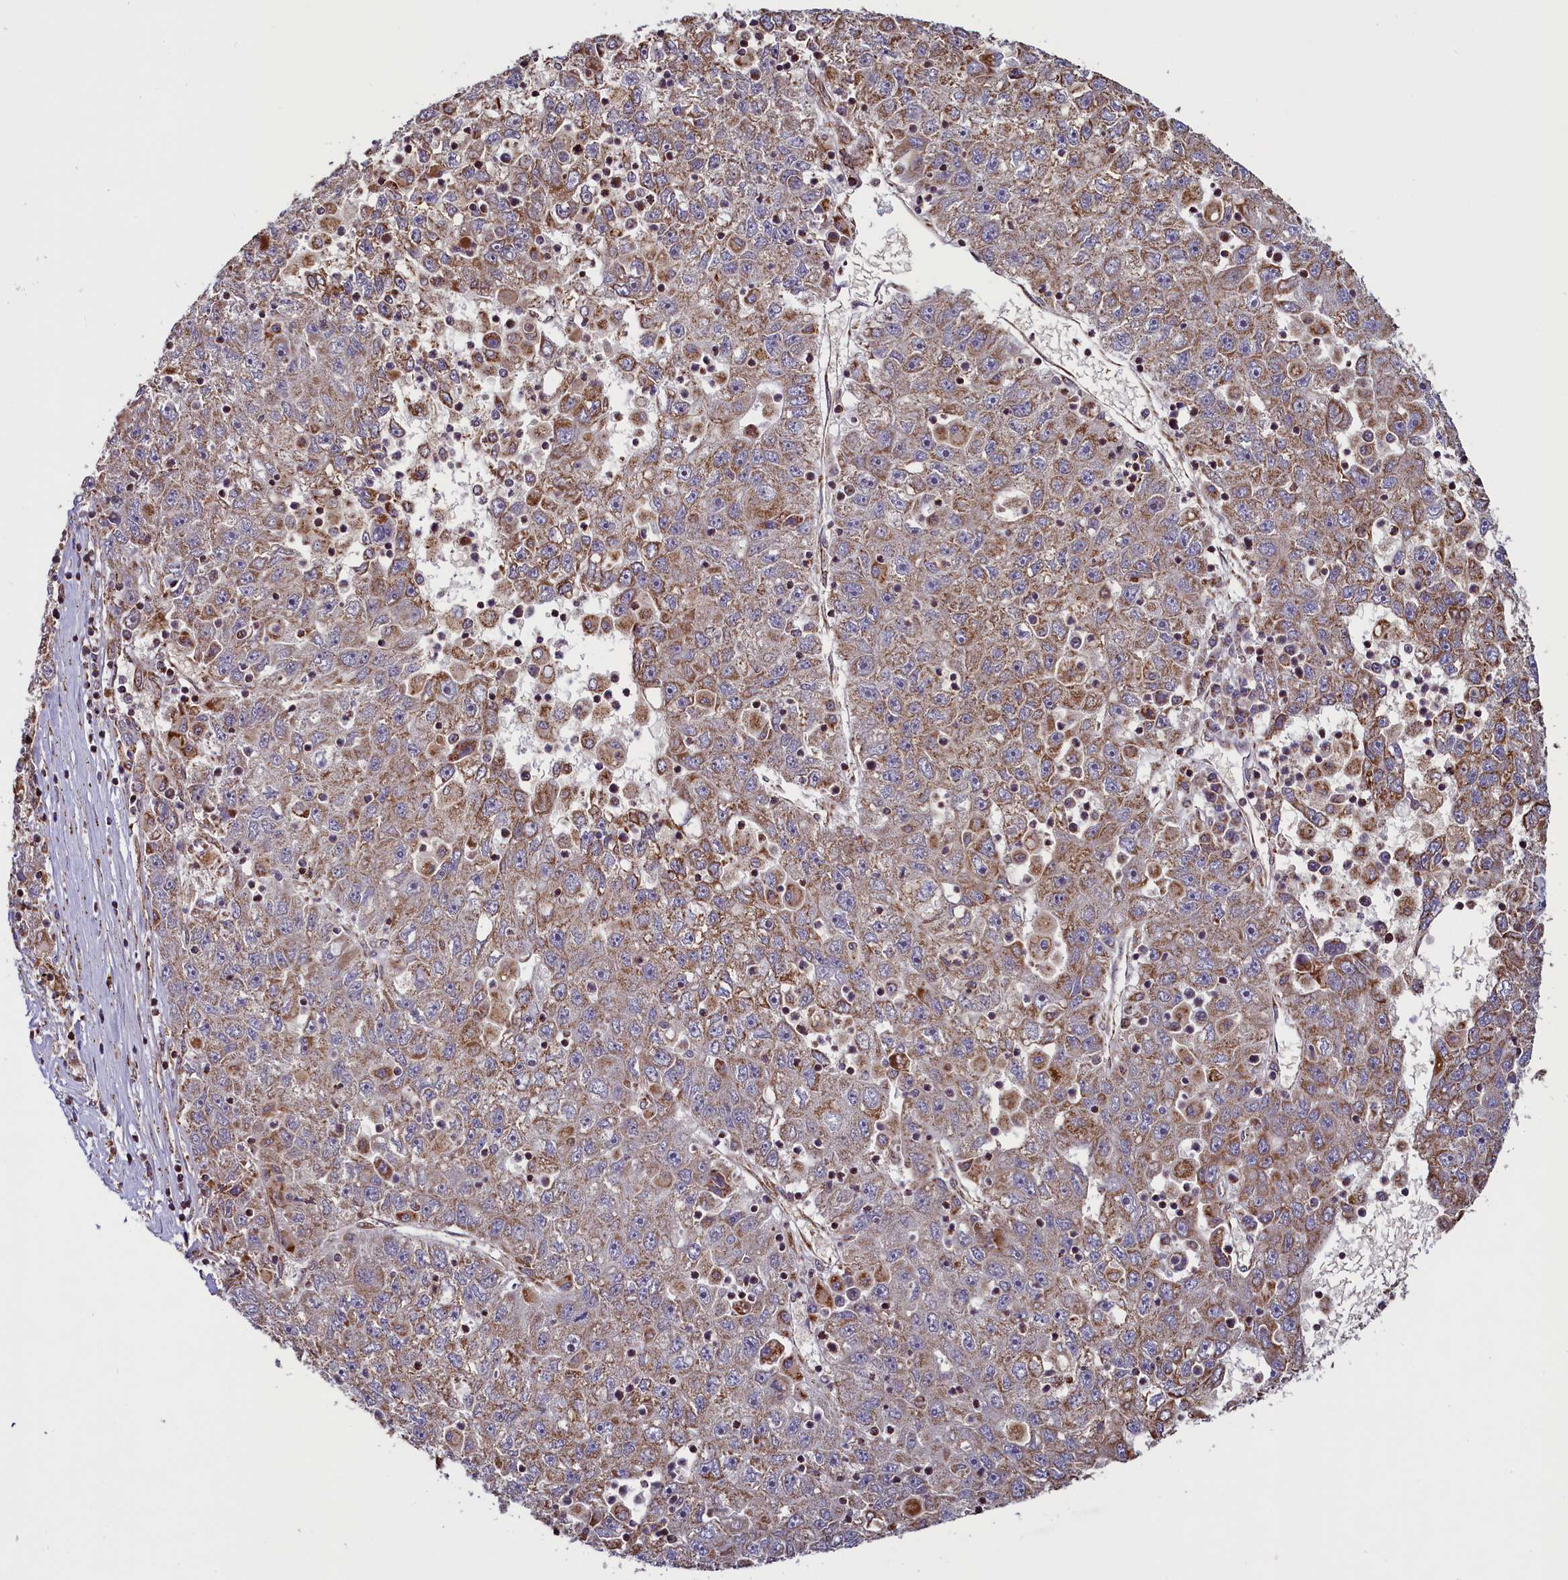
{"staining": {"intensity": "moderate", "quantity": "25%-75%", "location": "cytoplasmic/membranous"}, "tissue": "liver cancer", "cell_type": "Tumor cells", "image_type": "cancer", "snomed": [{"axis": "morphology", "description": "Carcinoma, Hepatocellular, NOS"}, {"axis": "topography", "description": "Liver"}], "caption": "Protein analysis of liver hepatocellular carcinoma tissue shows moderate cytoplasmic/membranous staining in about 25%-75% of tumor cells.", "gene": "ZNF577", "patient": {"sex": "male", "age": 49}}